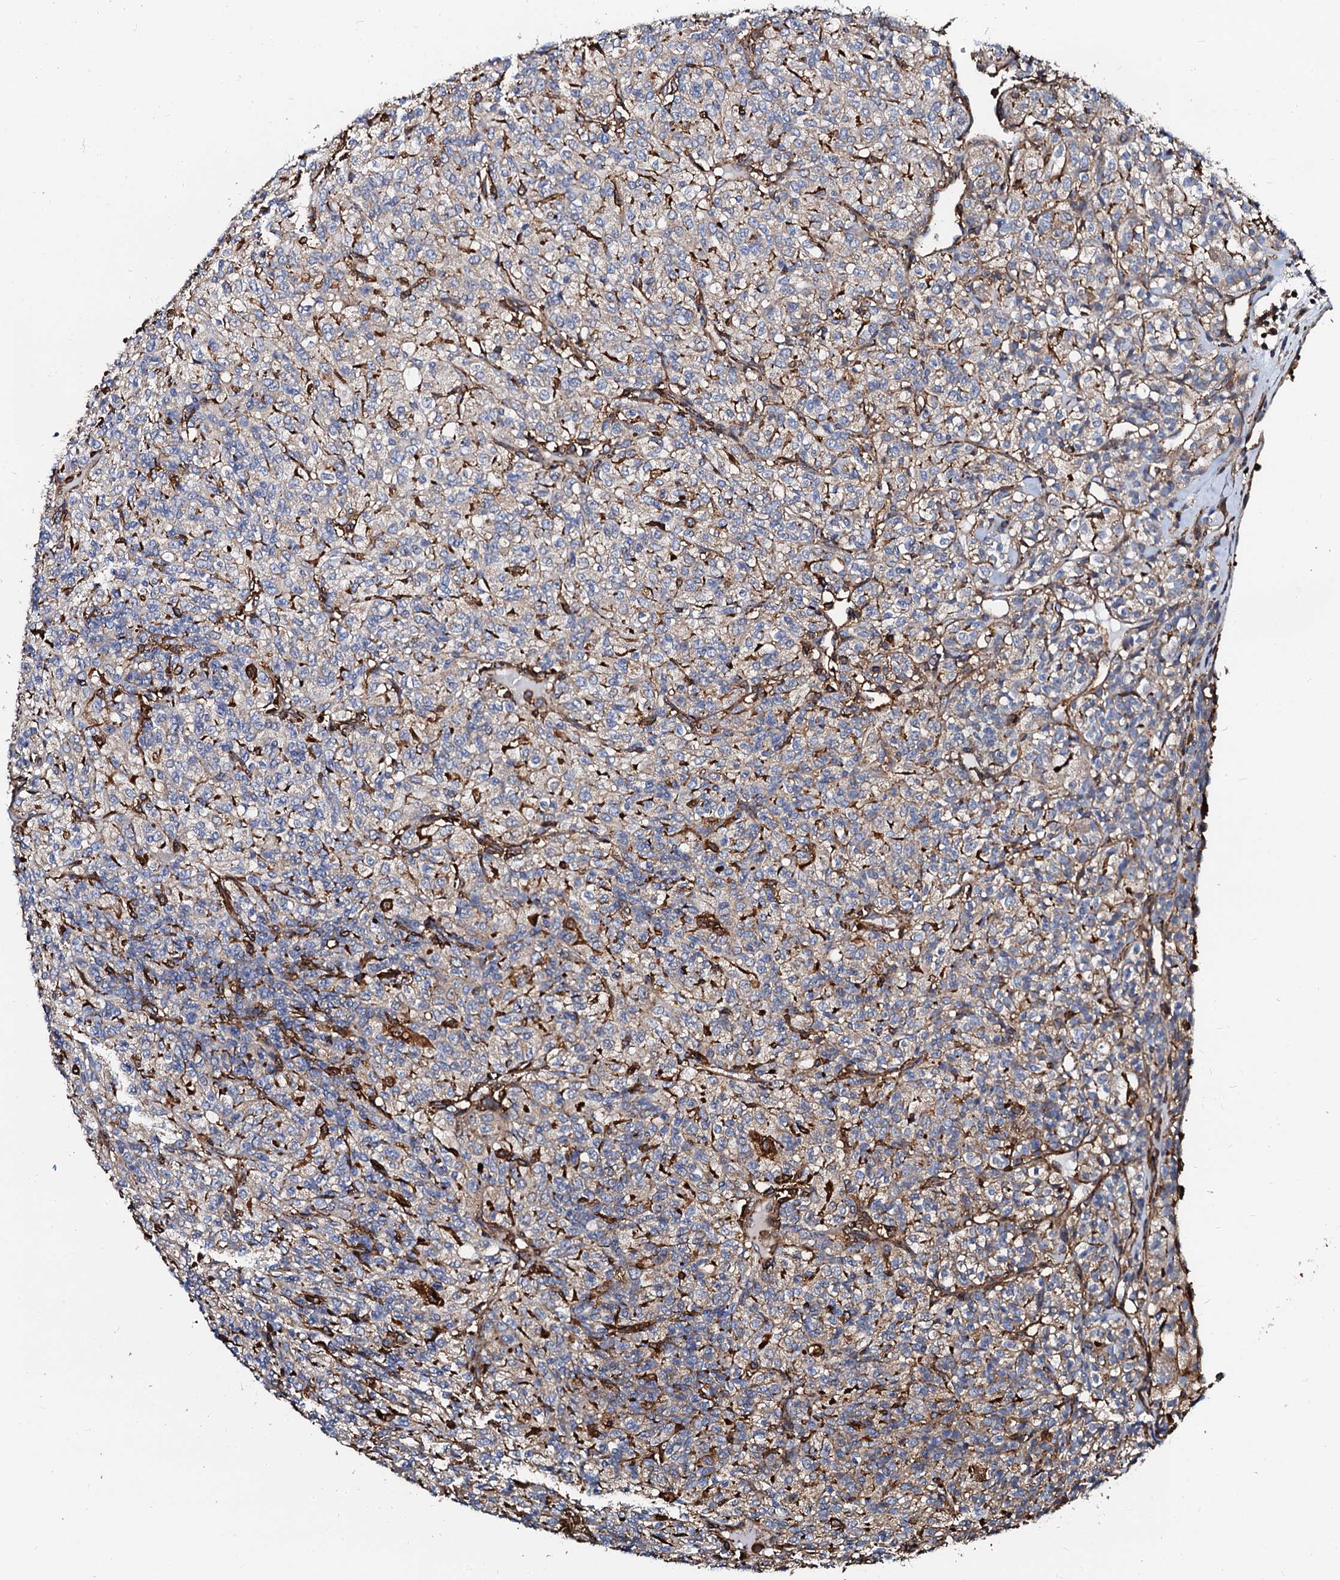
{"staining": {"intensity": "weak", "quantity": "25%-75%", "location": "cytoplasmic/membranous"}, "tissue": "renal cancer", "cell_type": "Tumor cells", "image_type": "cancer", "snomed": [{"axis": "morphology", "description": "Adenocarcinoma, NOS"}, {"axis": "topography", "description": "Kidney"}], "caption": "Immunohistochemistry photomicrograph of neoplastic tissue: renal cancer stained using immunohistochemistry exhibits low levels of weak protein expression localized specifically in the cytoplasmic/membranous of tumor cells, appearing as a cytoplasmic/membranous brown color.", "gene": "INTS10", "patient": {"sex": "male", "age": 77}}